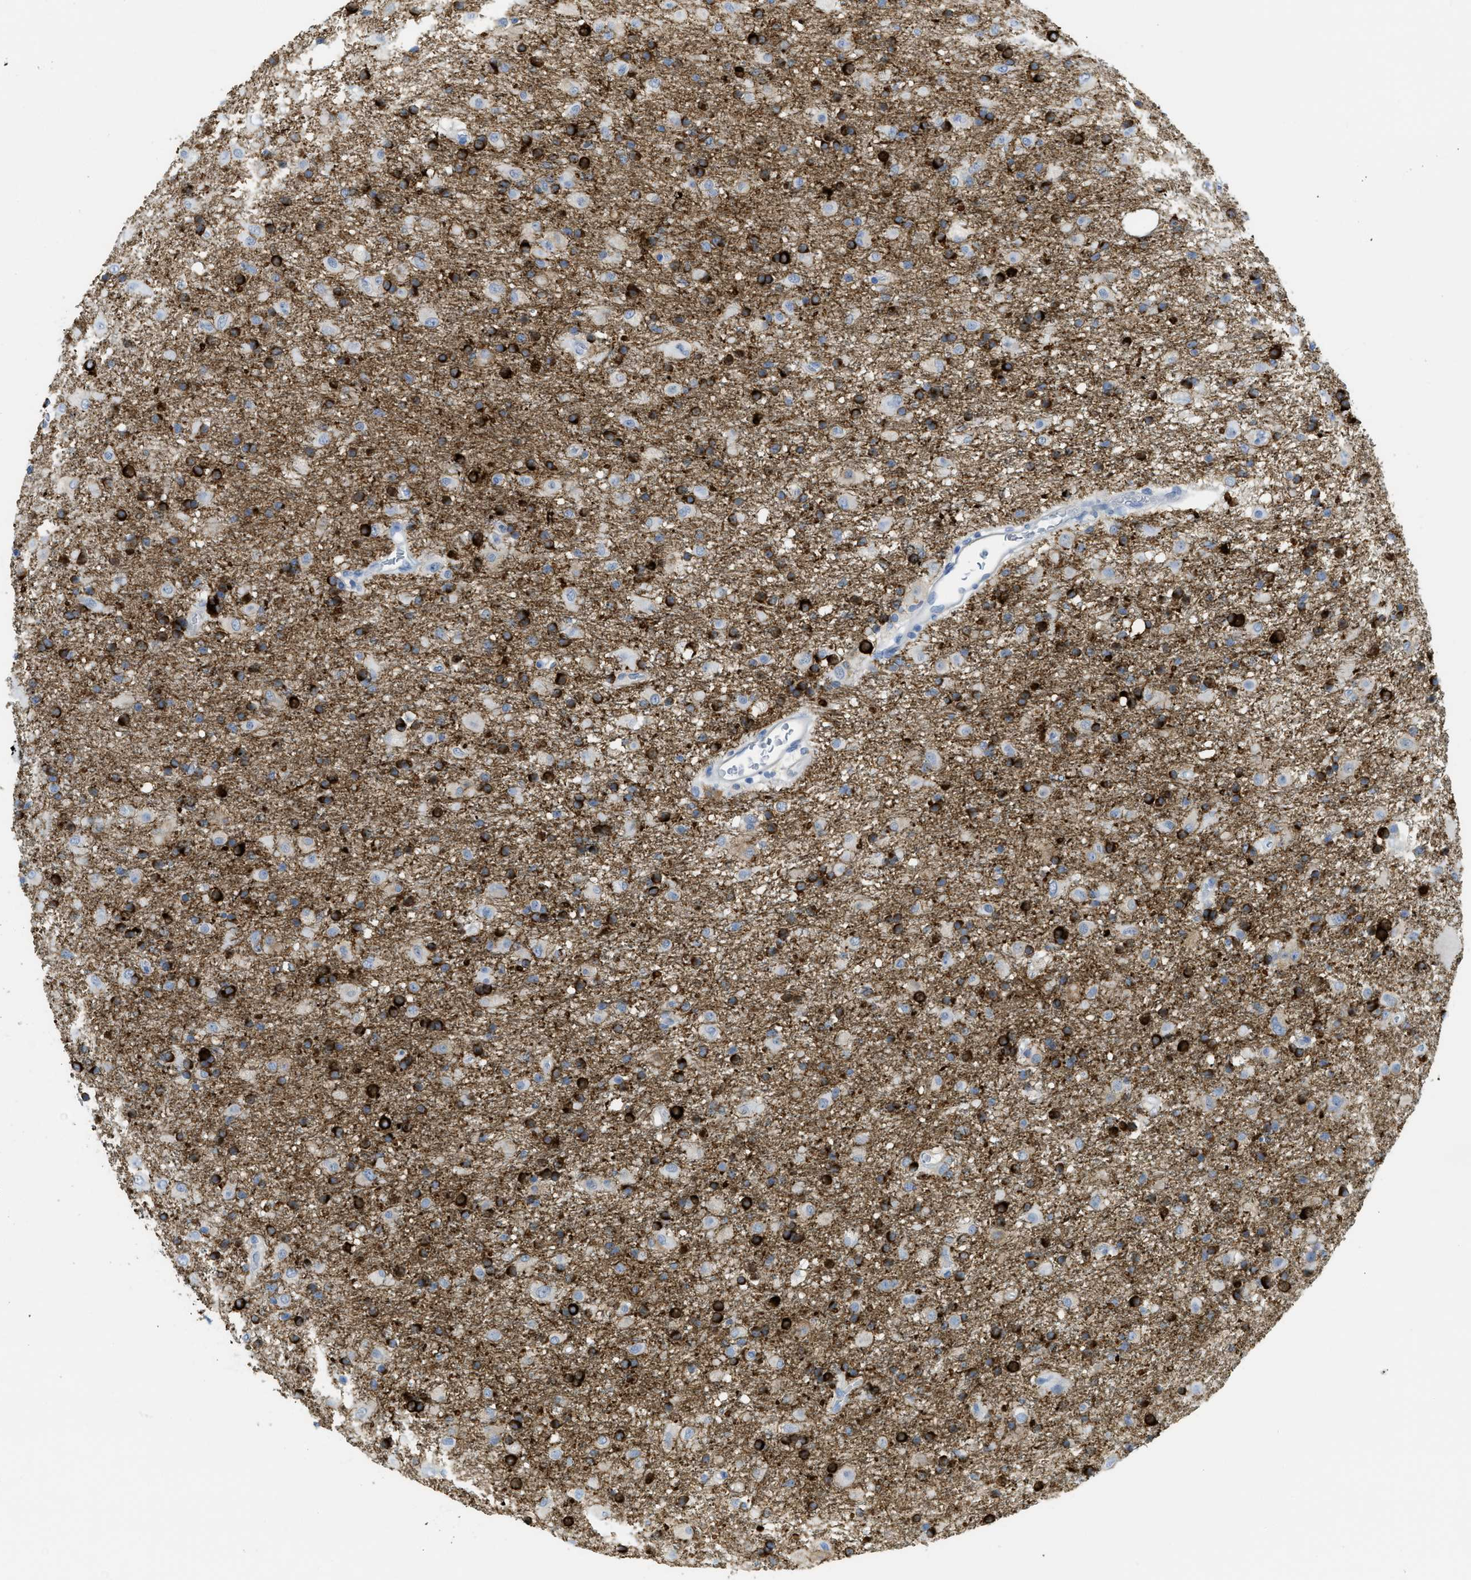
{"staining": {"intensity": "strong", "quantity": "25%-75%", "location": "cytoplasmic/membranous"}, "tissue": "glioma", "cell_type": "Tumor cells", "image_type": "cancer", "snomed": [{"axis": "morphology", "description": "Glioma, malignant, Low grade"}, {"axis": "topography", "description": "Brain"}], "caption": "Brown immunohistochemical staining in human low-grade glioma (malignant) displays strong cytoplasmic/membranous positivity in approximately 25%-75% of tumor cells.", "gene": "CNNM4", "patient": {"sex": "male", "age": 65}}